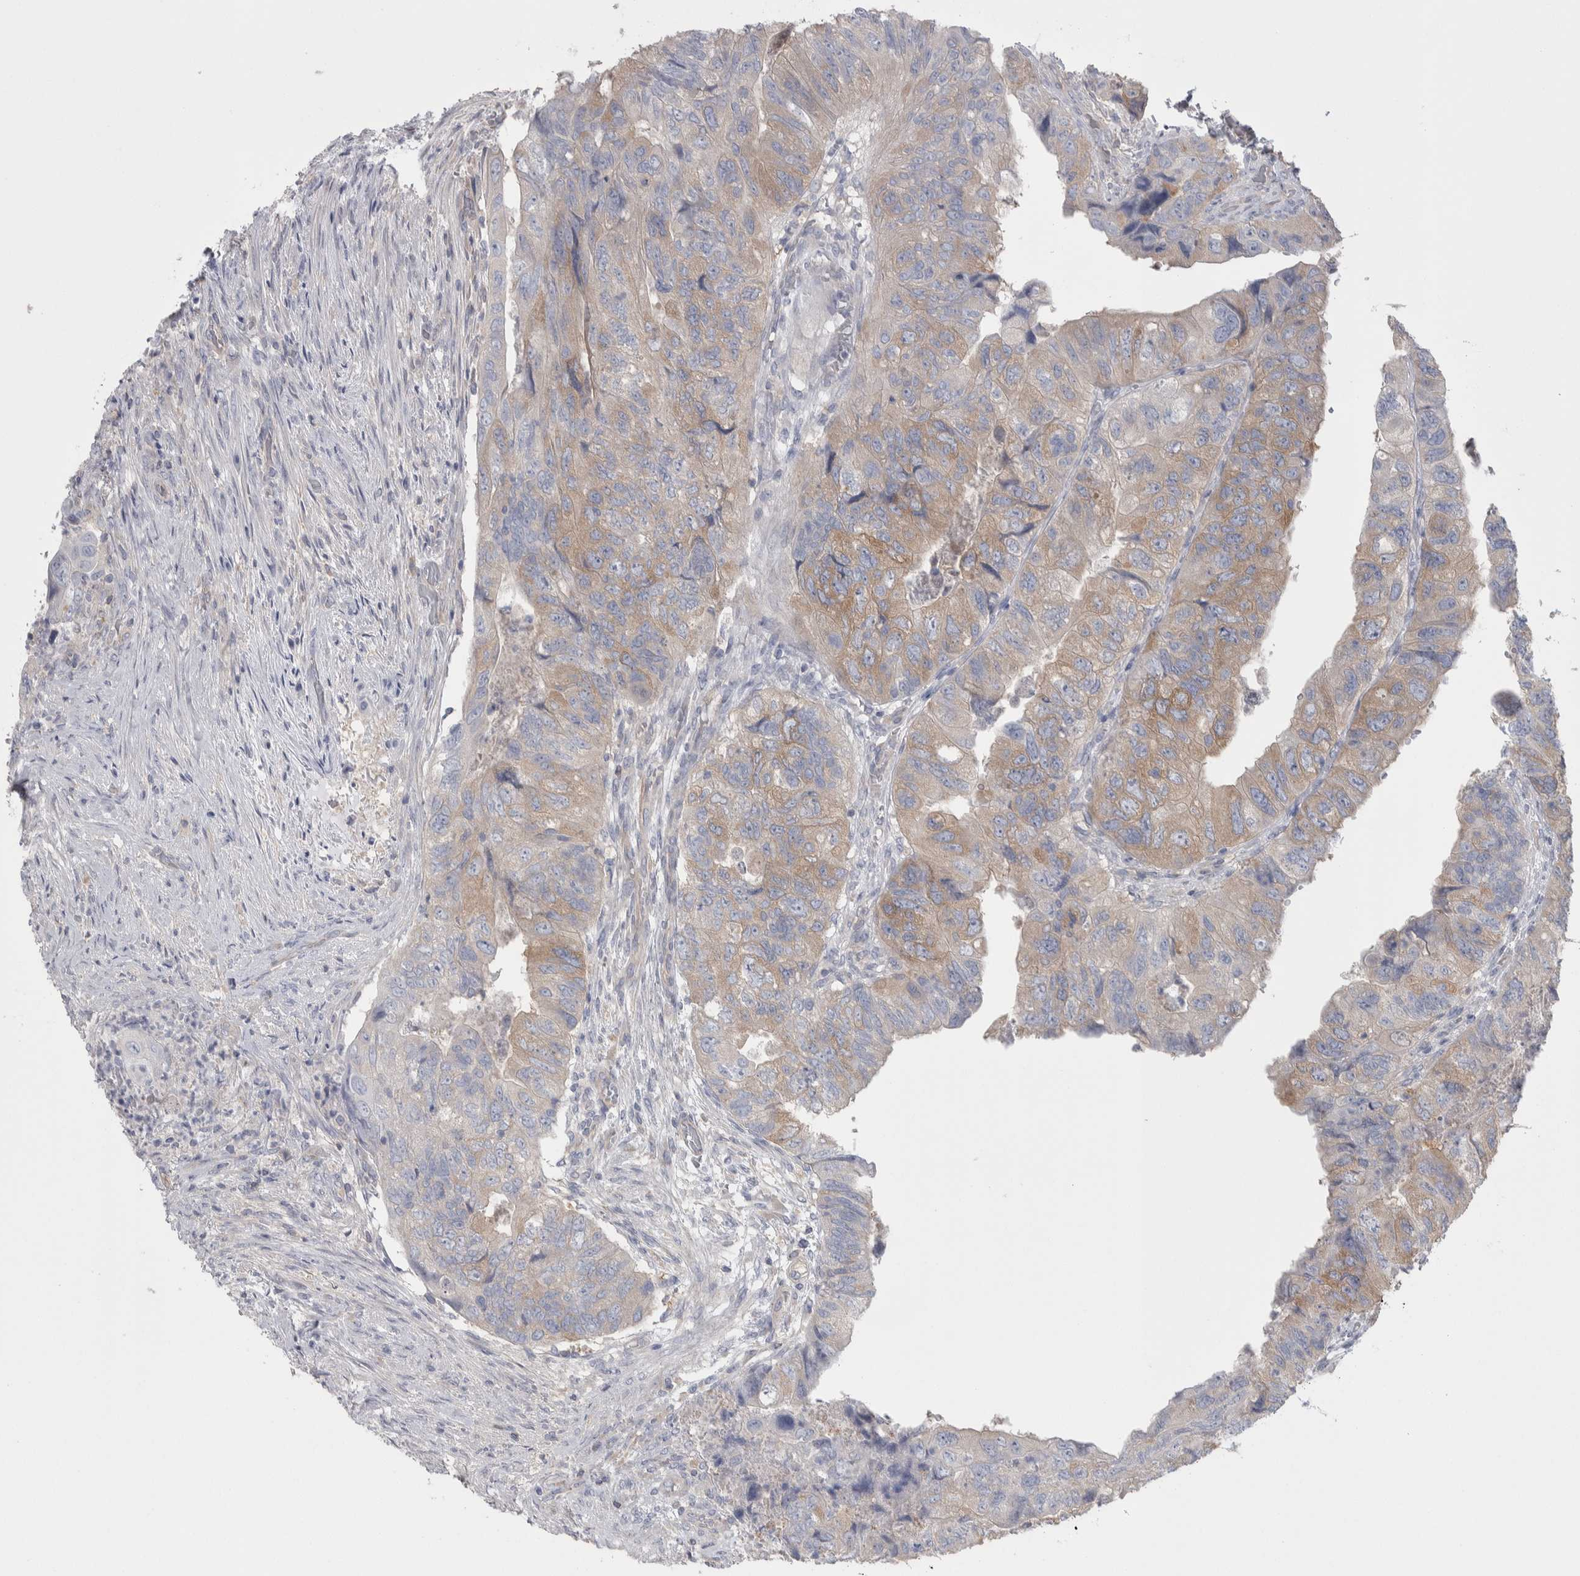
{"staining": {"intensity": "moderate", "quantity": "<25%", "location": "cytoplasmic/membranous"}, "tissue": "colorectal cancer", "cell_type": "Tumor cells", "image_type": "cancer", "snomed": [{"axis": "morphology", "description": "Adenocarcinoma, NOS"}, {"axis": "topography", "description": "Rectum"}], "caption": "Immunohistochemistry (IHC) staining of adenocarcinoma (colorectal), which exhibits low levels of moderate cytoplasmic/membranous positivity in approximately <25% of tumor cells indicating moderate cytoplasmic/membranous protein expression. The staining was performed using DAB (brown) for protein detection and nuclei were counterstained in hematoxylin (blue).", "gene": "GPHN", "patient": {"sex": "male", "age": 63}}